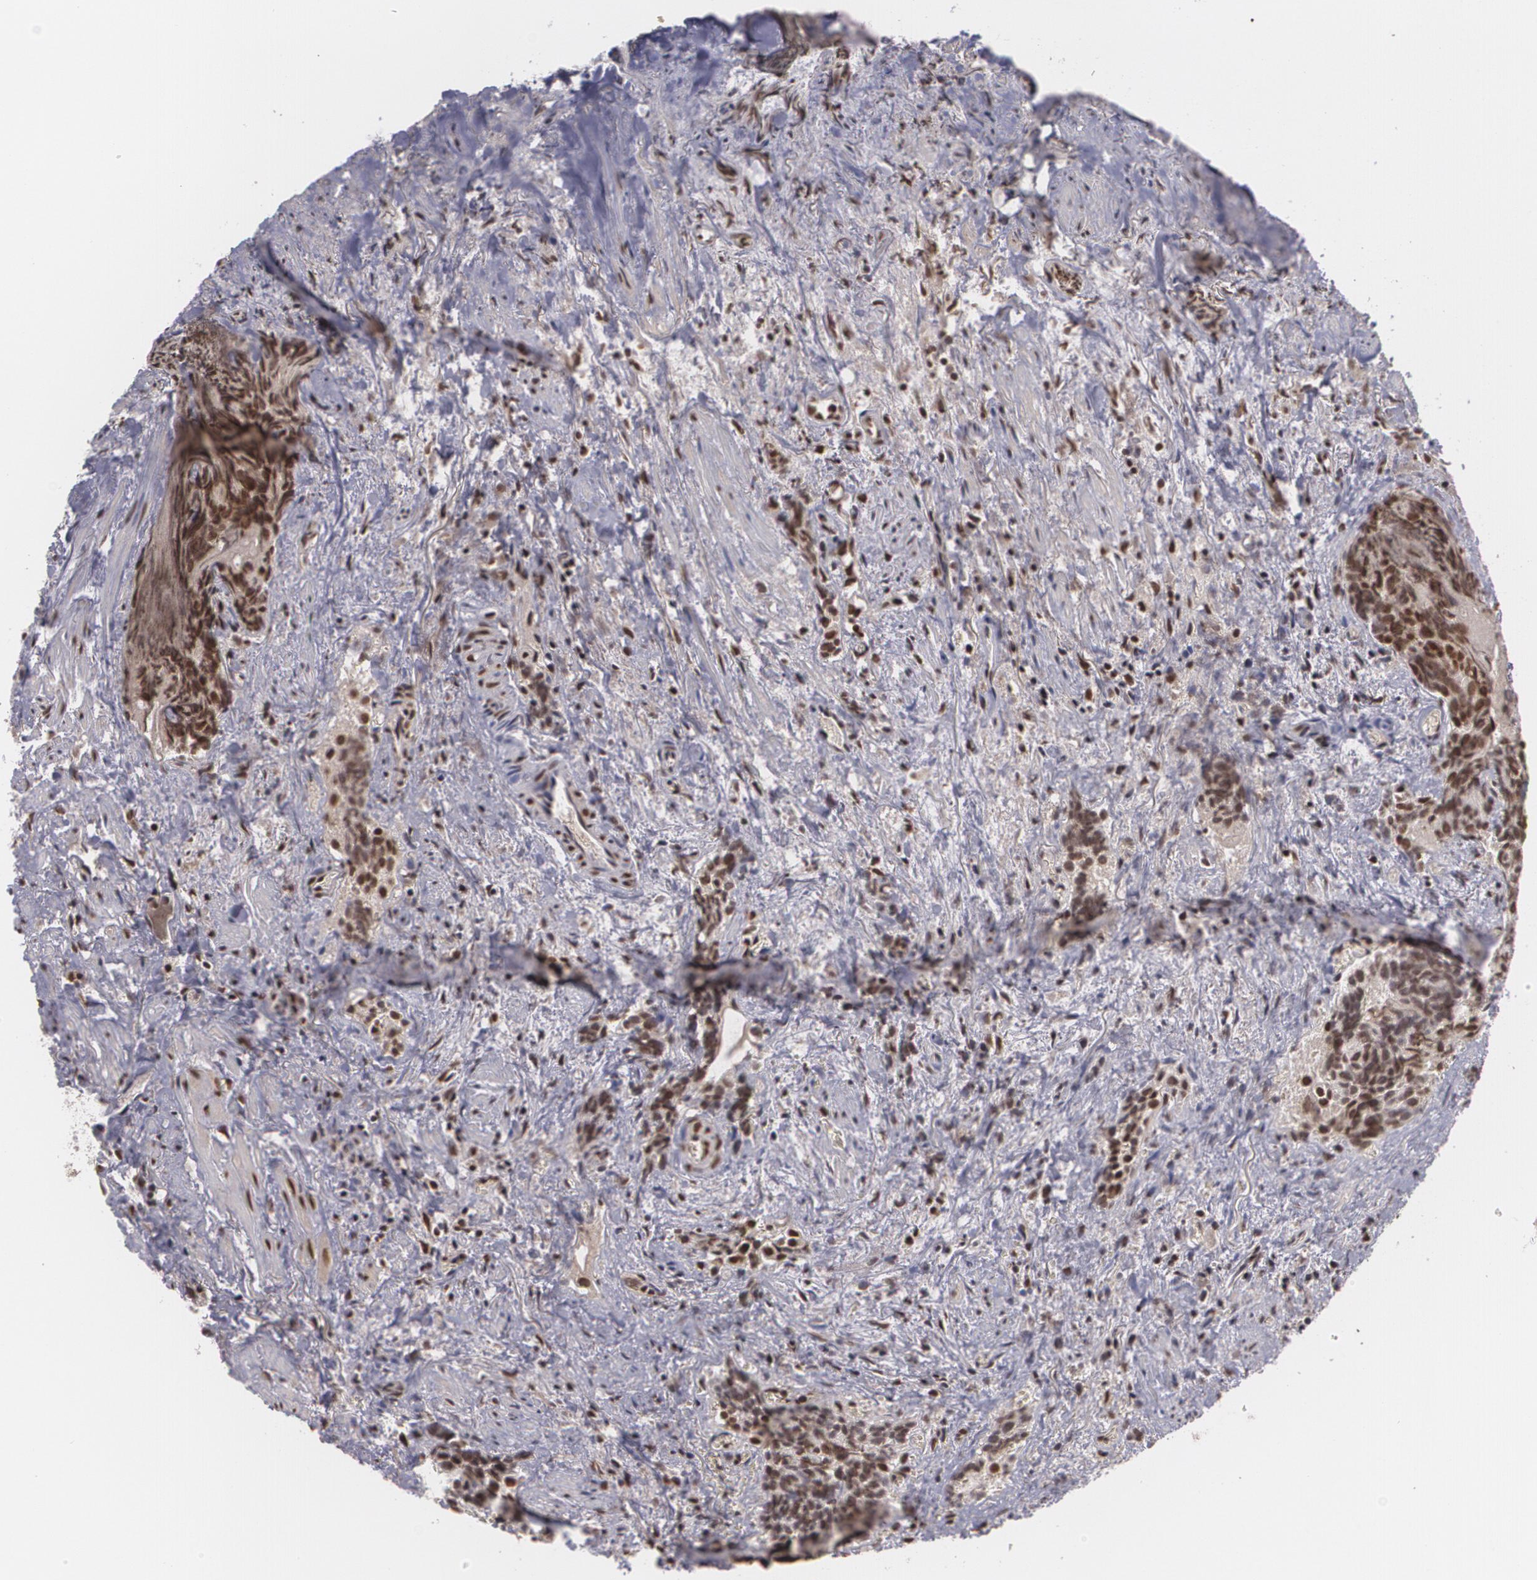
{"staining": {"intensity": "strong", "quantity": ">75%", "location": "nuclear"}, "tissue": "urothelial cancer", "cell_type": "Tumor cells", "image_type": "cancer", "snomed": [{"axis": "morphology", "description": "Urothelial carcinoma, High grade"}, {"axis": "topography", "description": "Urinary bladder"}], "caption": "Protein analysis of urothelial cancer tissue shows strong nuclear expression in approximately >75% of tumor cells. (DAB (3,3'-diaminobenzidine) = brown stain, brightfield microscopy at high magnification).", "gene": "RXRB", "patient": {"sex": "female", "age": 78}}